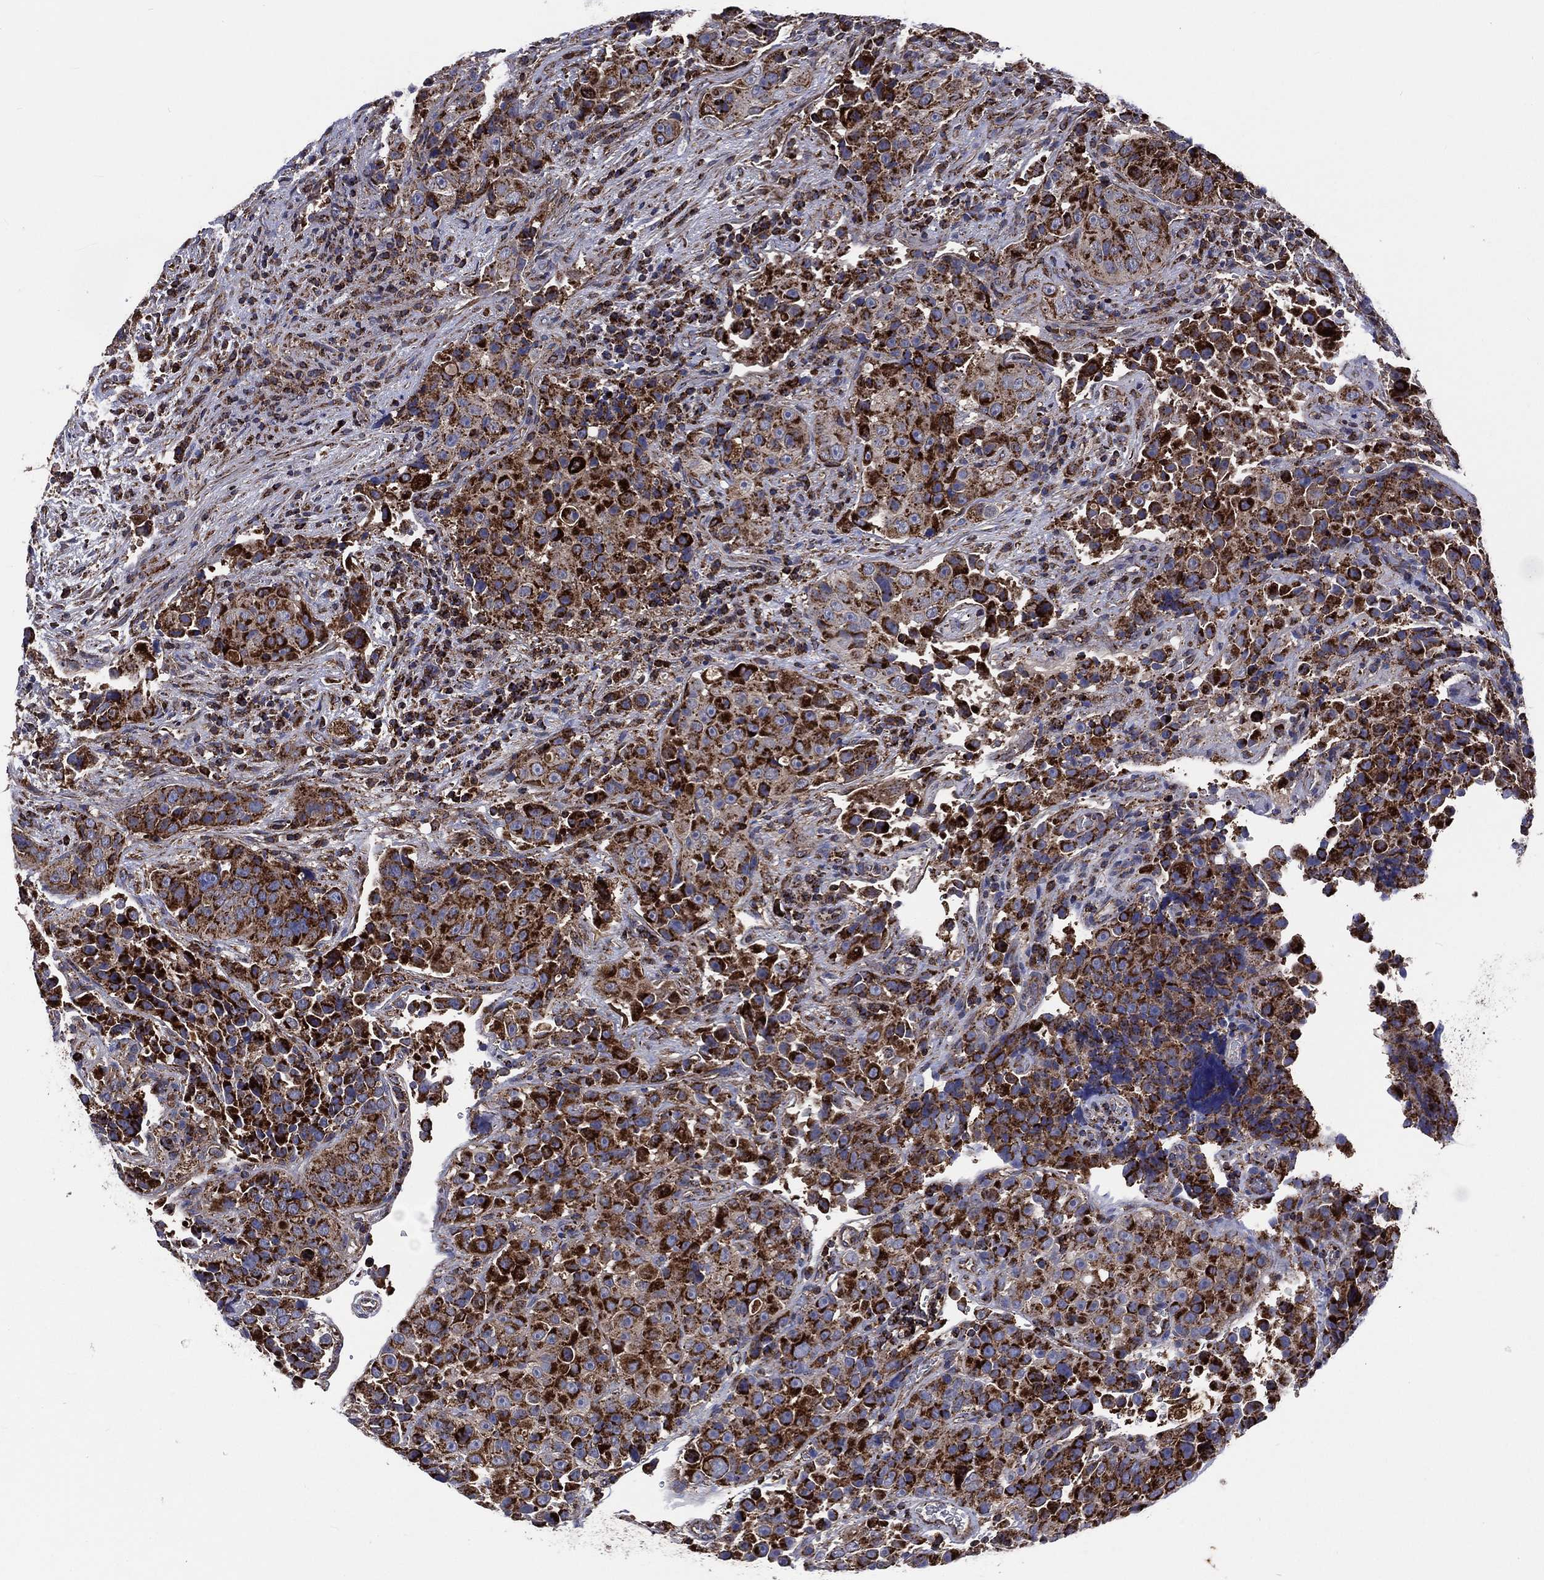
{"staining": {"intensity": "strong", "quantity": ">75%", "location": "cytoplasmic/membranous"}, "tissue": "urothelial cancer", "cell_type": "Tumor cells", "image_type": "cancer", "snomed": [{"axis": "morphology", "description": "Urothelial carcinoma, NOS"}, {"axis": "topography", "description": "Urinary bladder"}], "caption": "Tumor cells exhibit strong cytoplasmic/membranous positivity in approximately >75% of cells in transitional cell carcinoma.", "gene": "ANKRD37", "patient": {"sex": "male", "age": 52}}